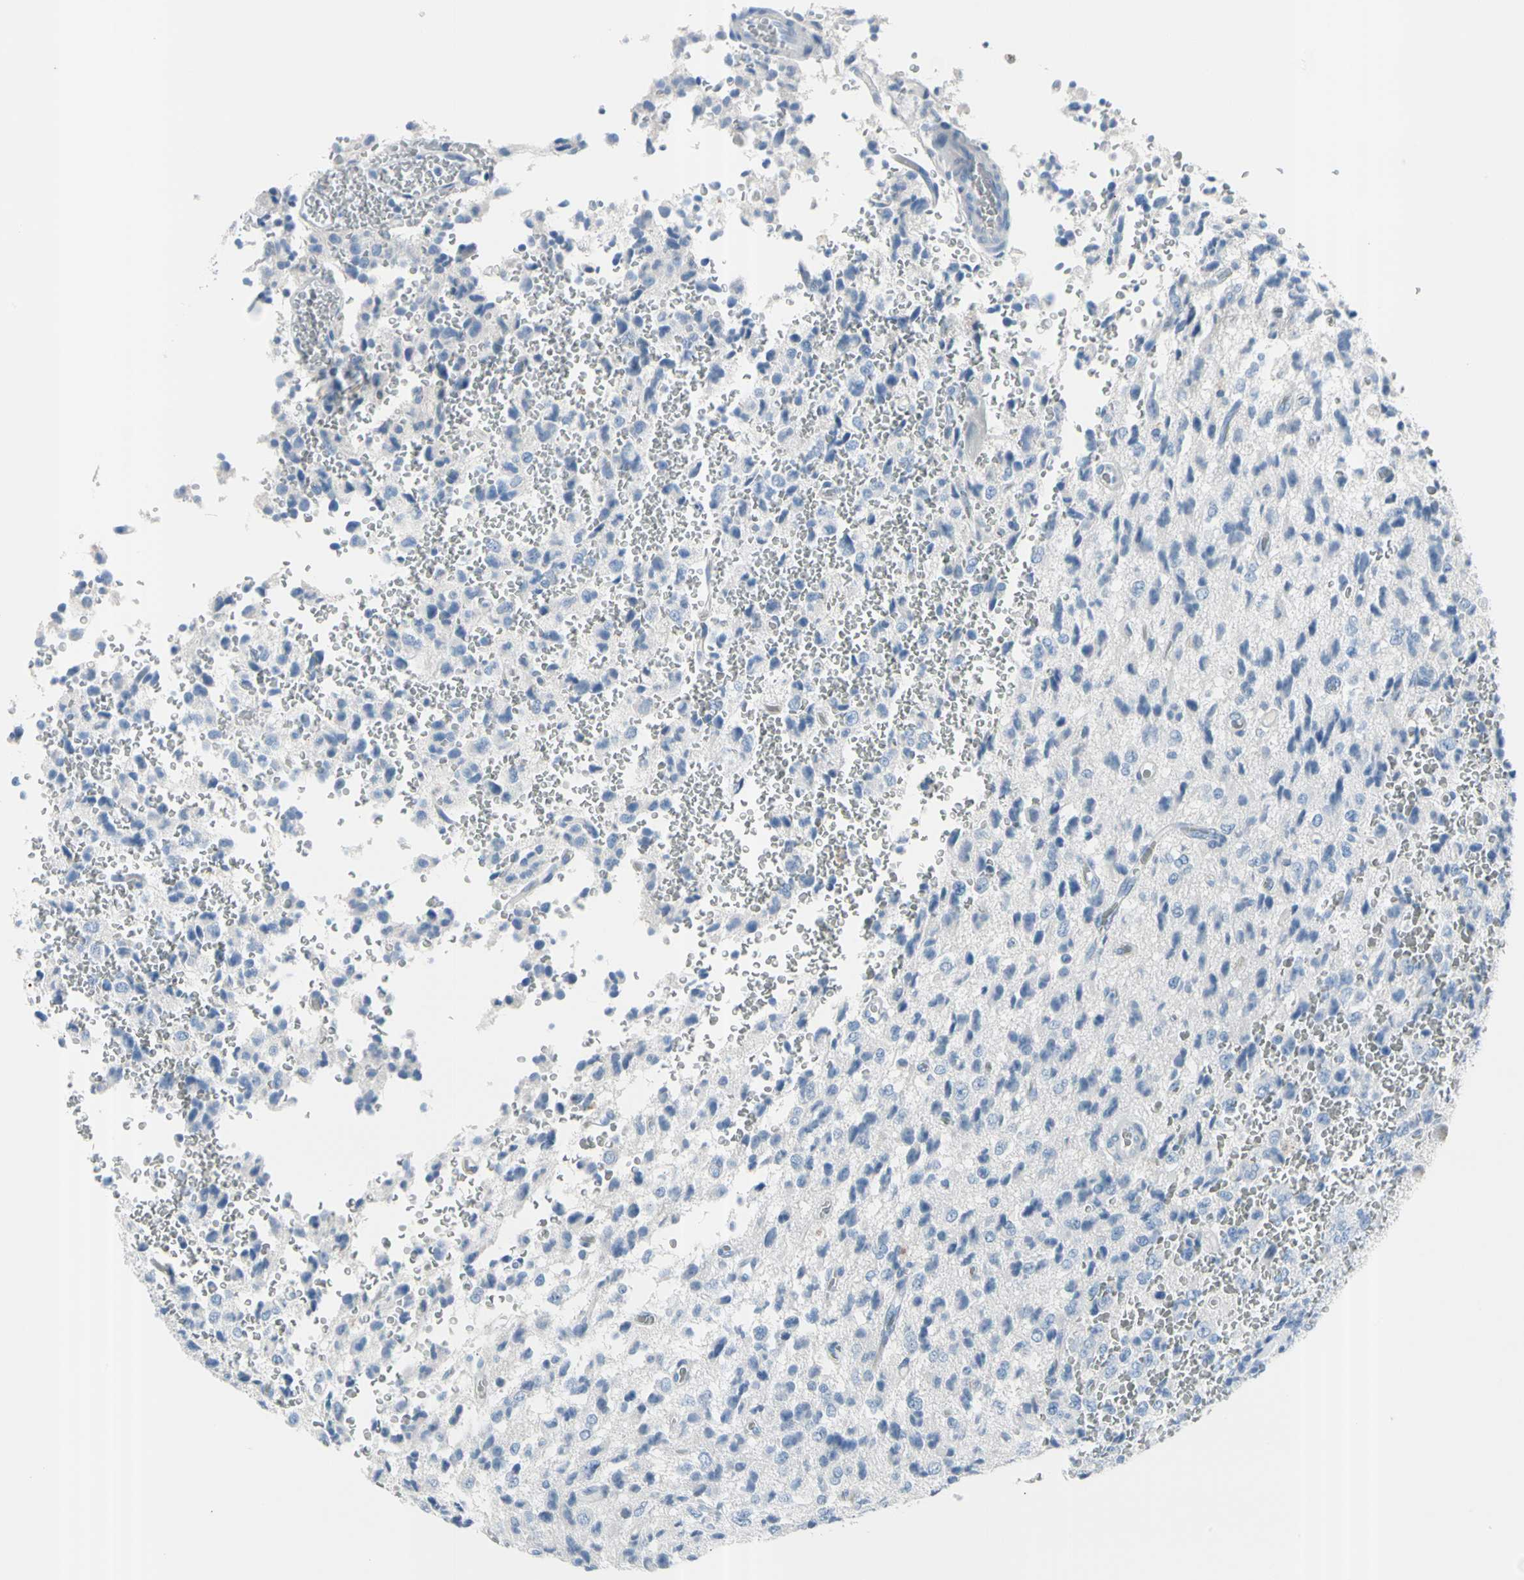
{"staining": {"intensity": "negative", "quantity": "none", "location": "none"}, "tissue": "glioma", "cell_type": "Tumor cells", "image_type": "cancer", "snomed": [{"axis": "morphology", "description": "Glioma, malignant, High grade"}, {"axis": "topography", "description": "pancreas cauda"}], "caption": "Malignant high-grade glioma stained for a protein using IHC demonstrates no expression tumor cells.", "gene": "TPO", "patient": {"sex": "male", "age": 60}}